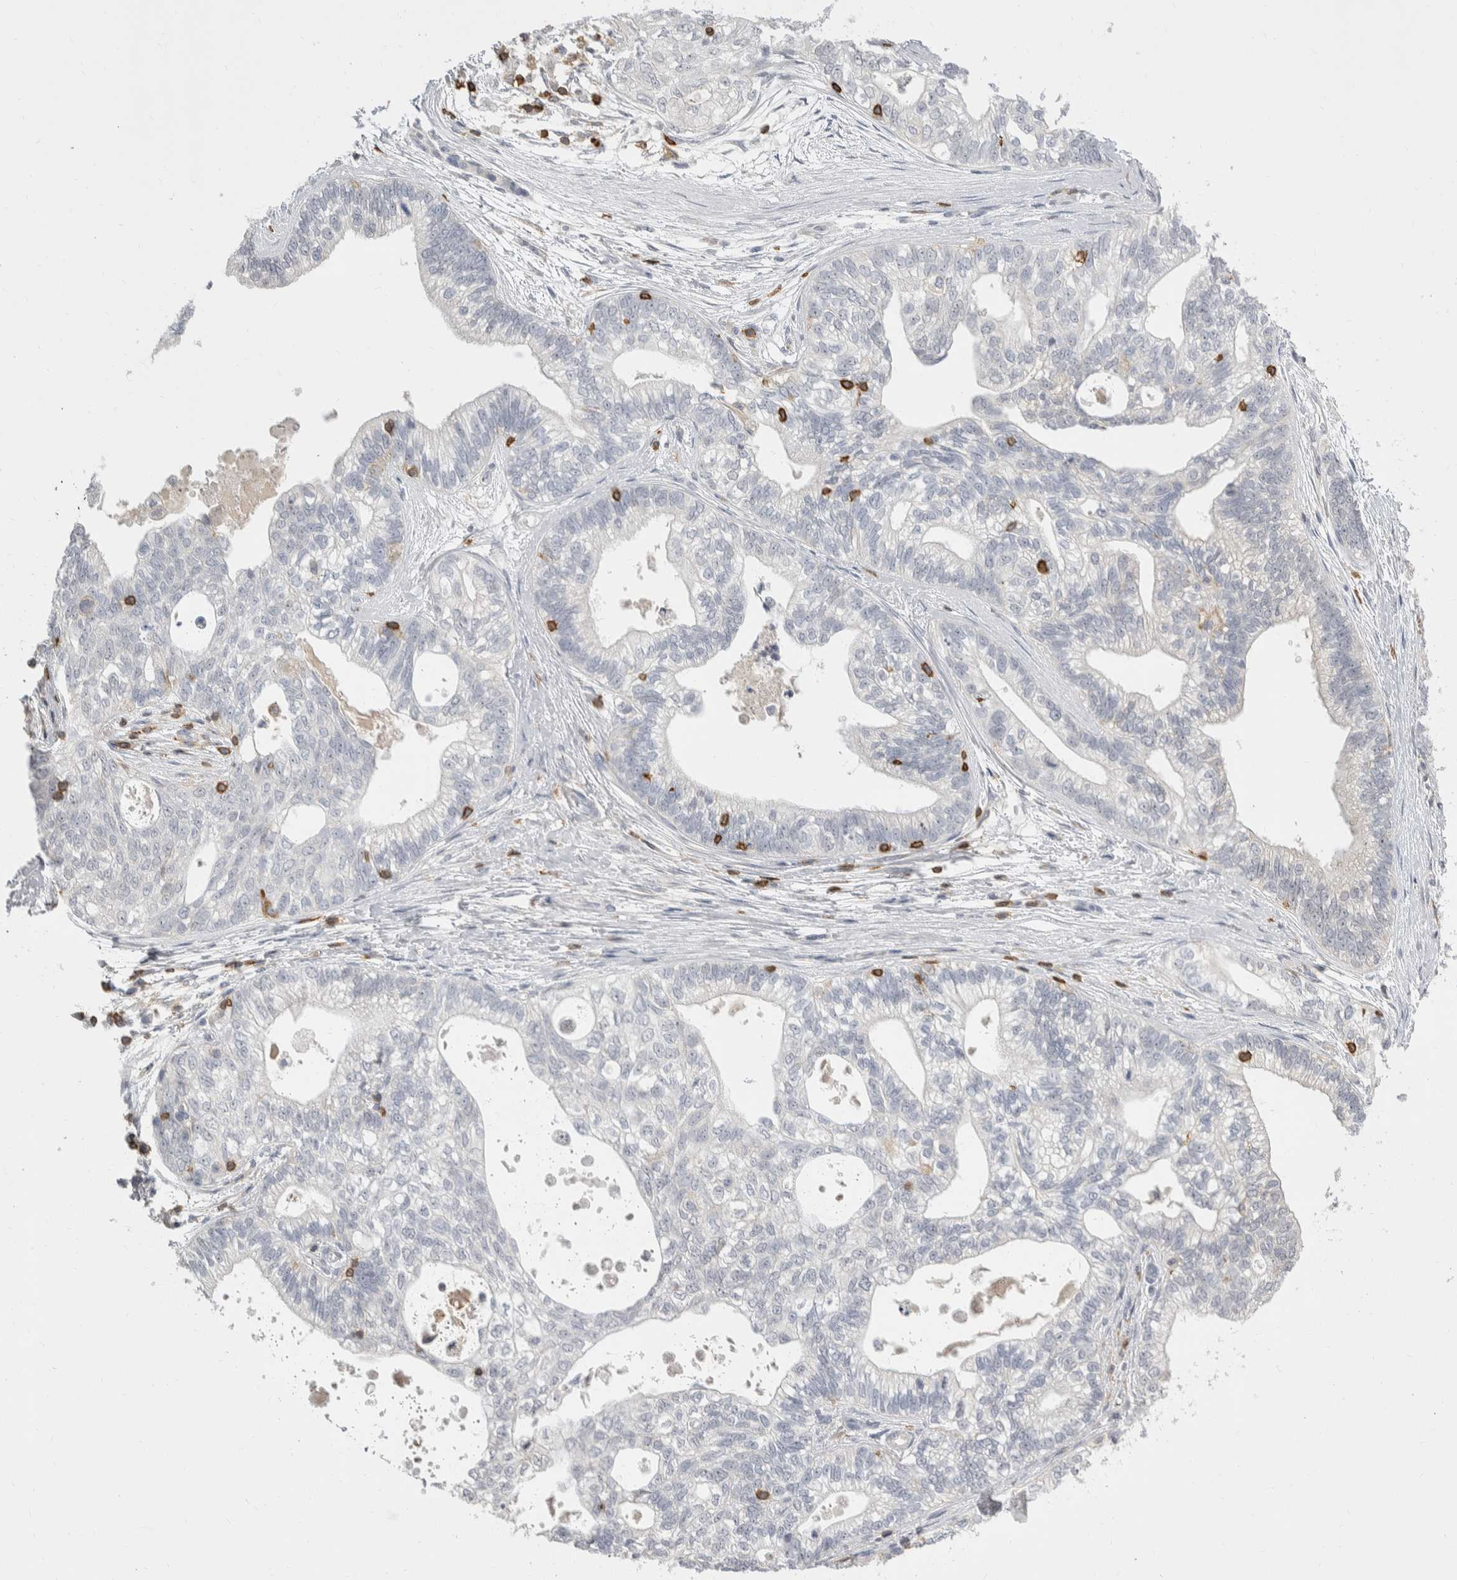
{"staining": {"intensity": "negative", "quantity": "none", "location": "none"}, "tissue": "pancreatic cancer", "cell_type": "Tumor cells", "image_type": "cancer", "snomed": [{"axis": "morphology", "description": "Adenocarcinoma, NOS"}, {"axis": "topography", "description": "Pancreas"}], "caption": "A photomicrograph of human pancreatic adenocarcinoma is negative for staining in tumor cells.", "gene": "CEP295NL", "patient": {"sex": "male", "age": 72}}